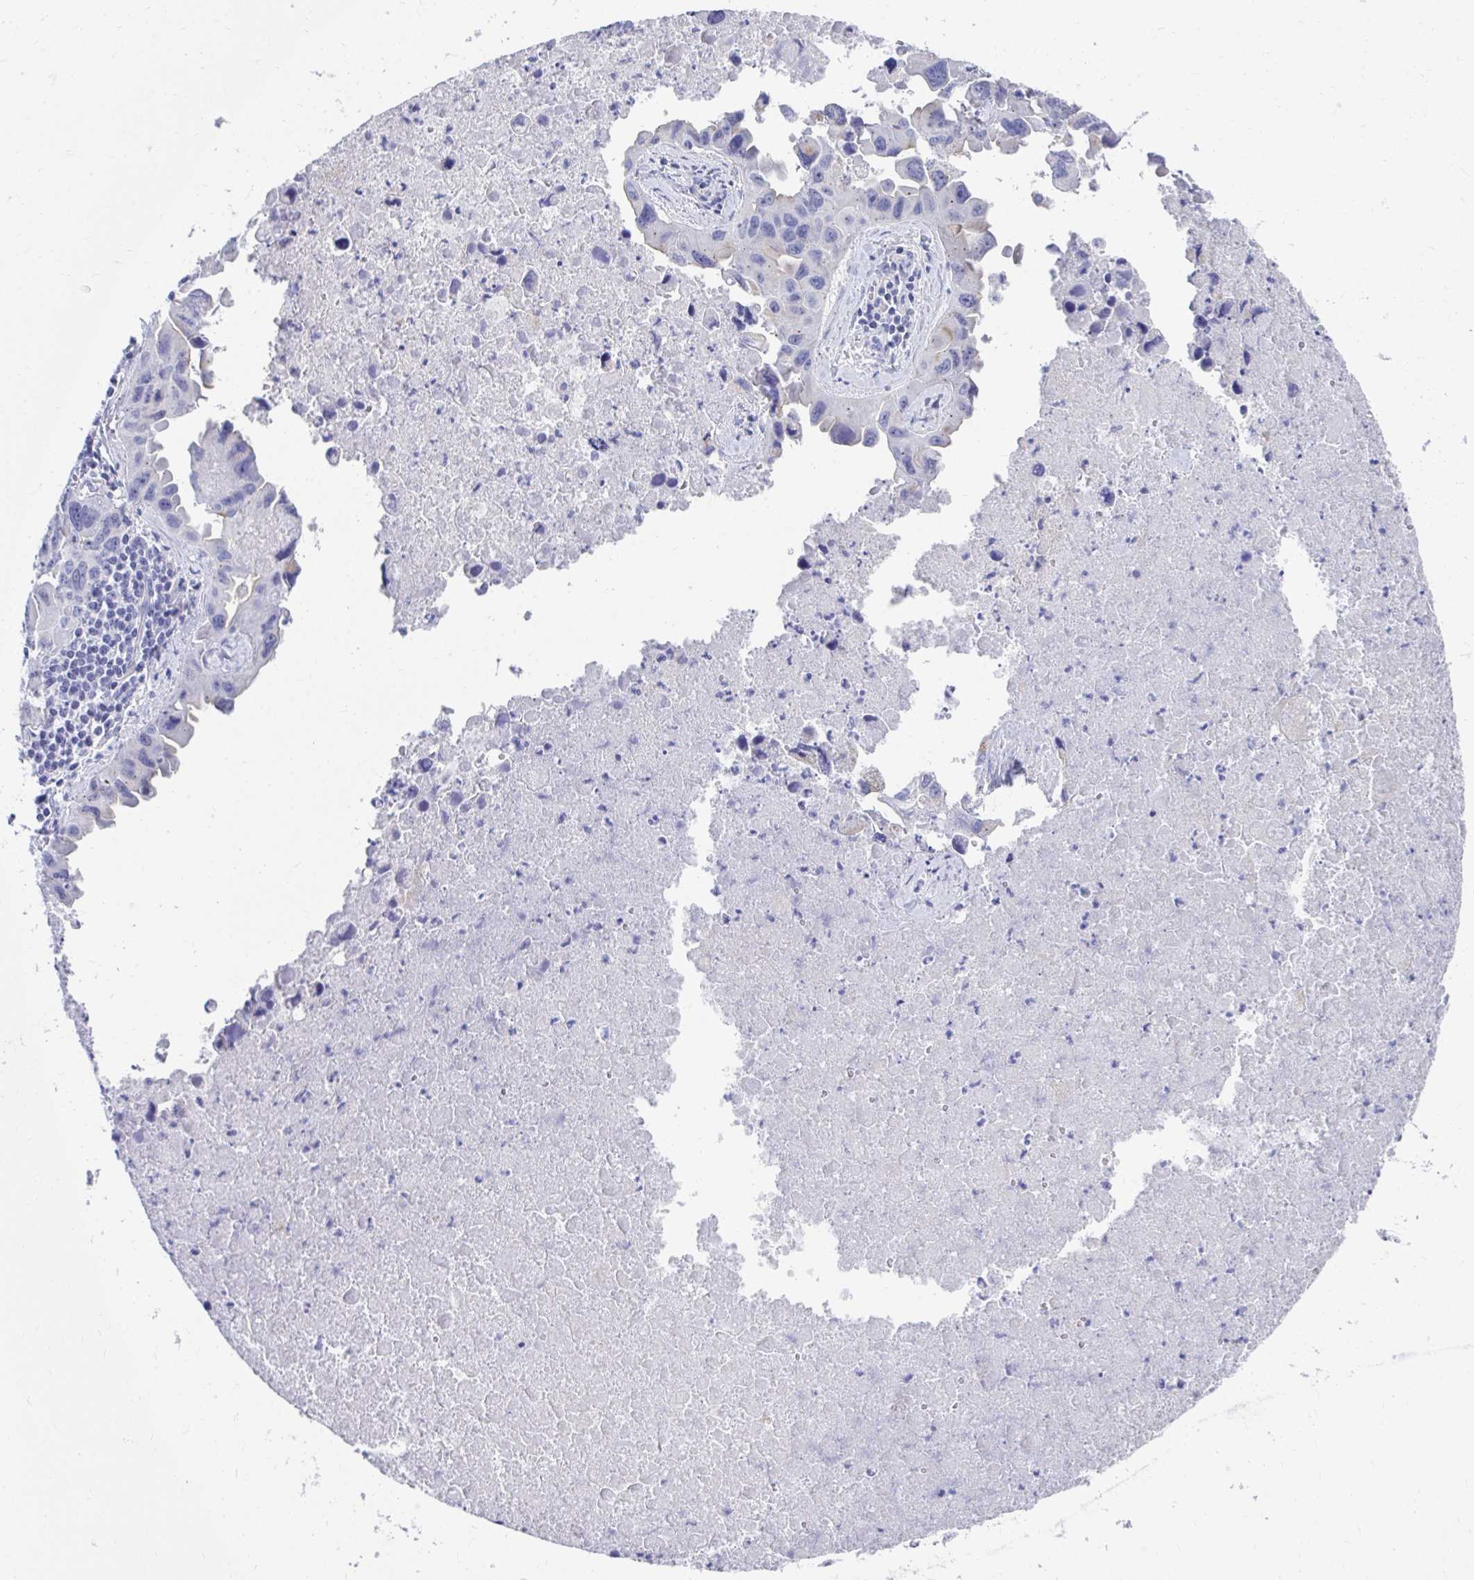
{"staining": {"intensity": "negative", "quantity": "none", "location": "none"}, "tissue": "lung cancer", "cell_type": "Tumor cells", "image_type": "cancer", "snomed": [{"axis": "morphology", "description": "Adenocarcinoma, NOS"}, {"axis": "topography", "description": "Lymph node"}, {"axis": "topography", "description": "Lung"}], "caption": "Lung cancer (adenocarcinoma) was stained to show a protein in brown. There is no significant staining in tumor cells.", "gene": "TMPRSS2", "patient": {"sex": "male", "age": 64}}